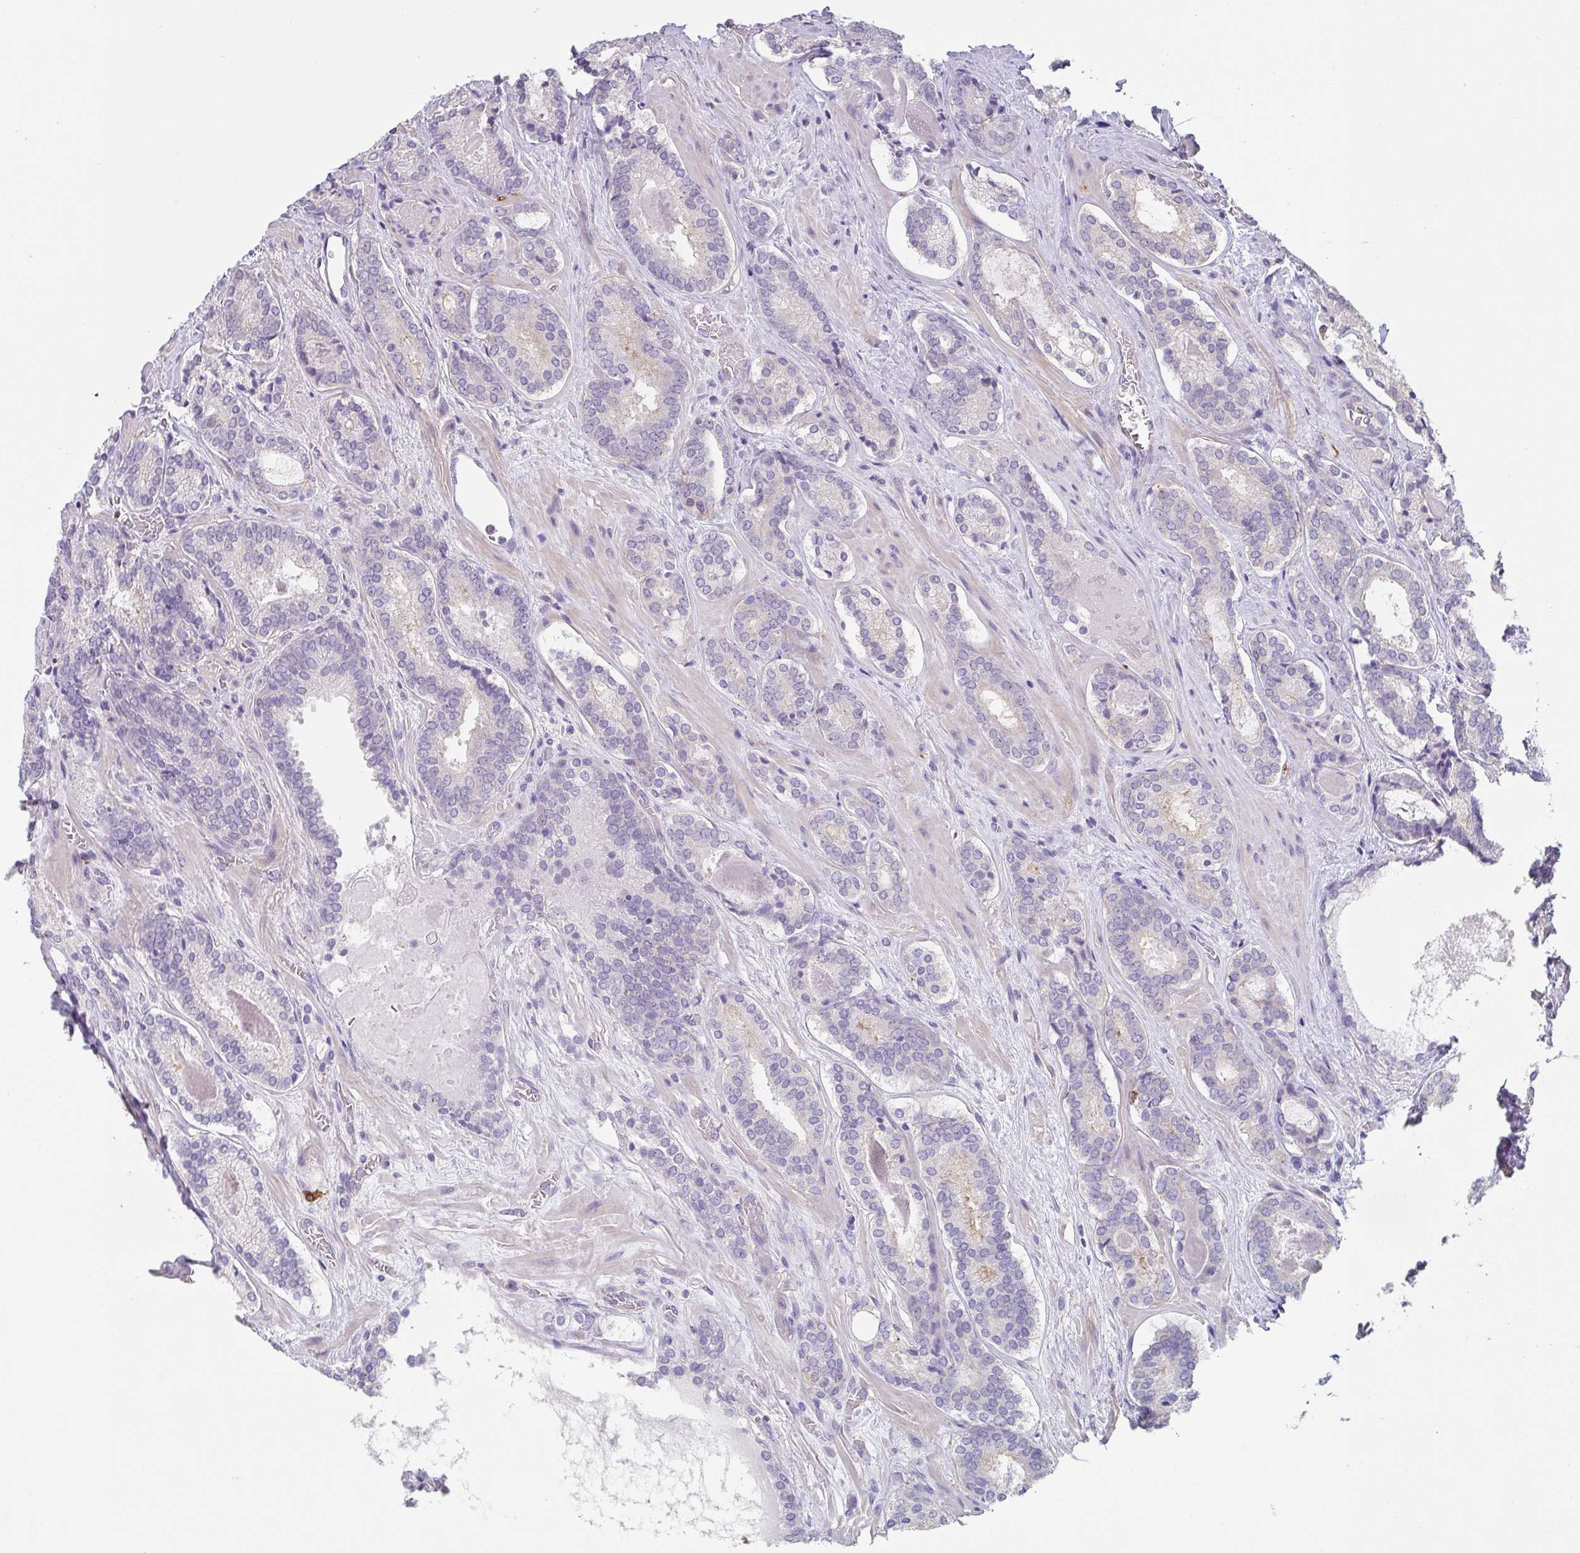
{"staining": {"intensity": "negative", "quantity": "none", "location": "none"}, "tissue": "prostate cancer", "cell_type": "Tumor cells", "image_type": "cancer", "snomed": [{"axis": "morphology", "description": "Adenocarcinoma, Low grade"}, {"axis": "topography", "description": "Prostate"}], "caption": "This is a histopathology image of immunohistochemistry staining of prostate low-grade adenocarcinoma, which shows no staining in tumor cells.", "gene": "DBN1", "patient": {"sex": "male", "age": 62}}